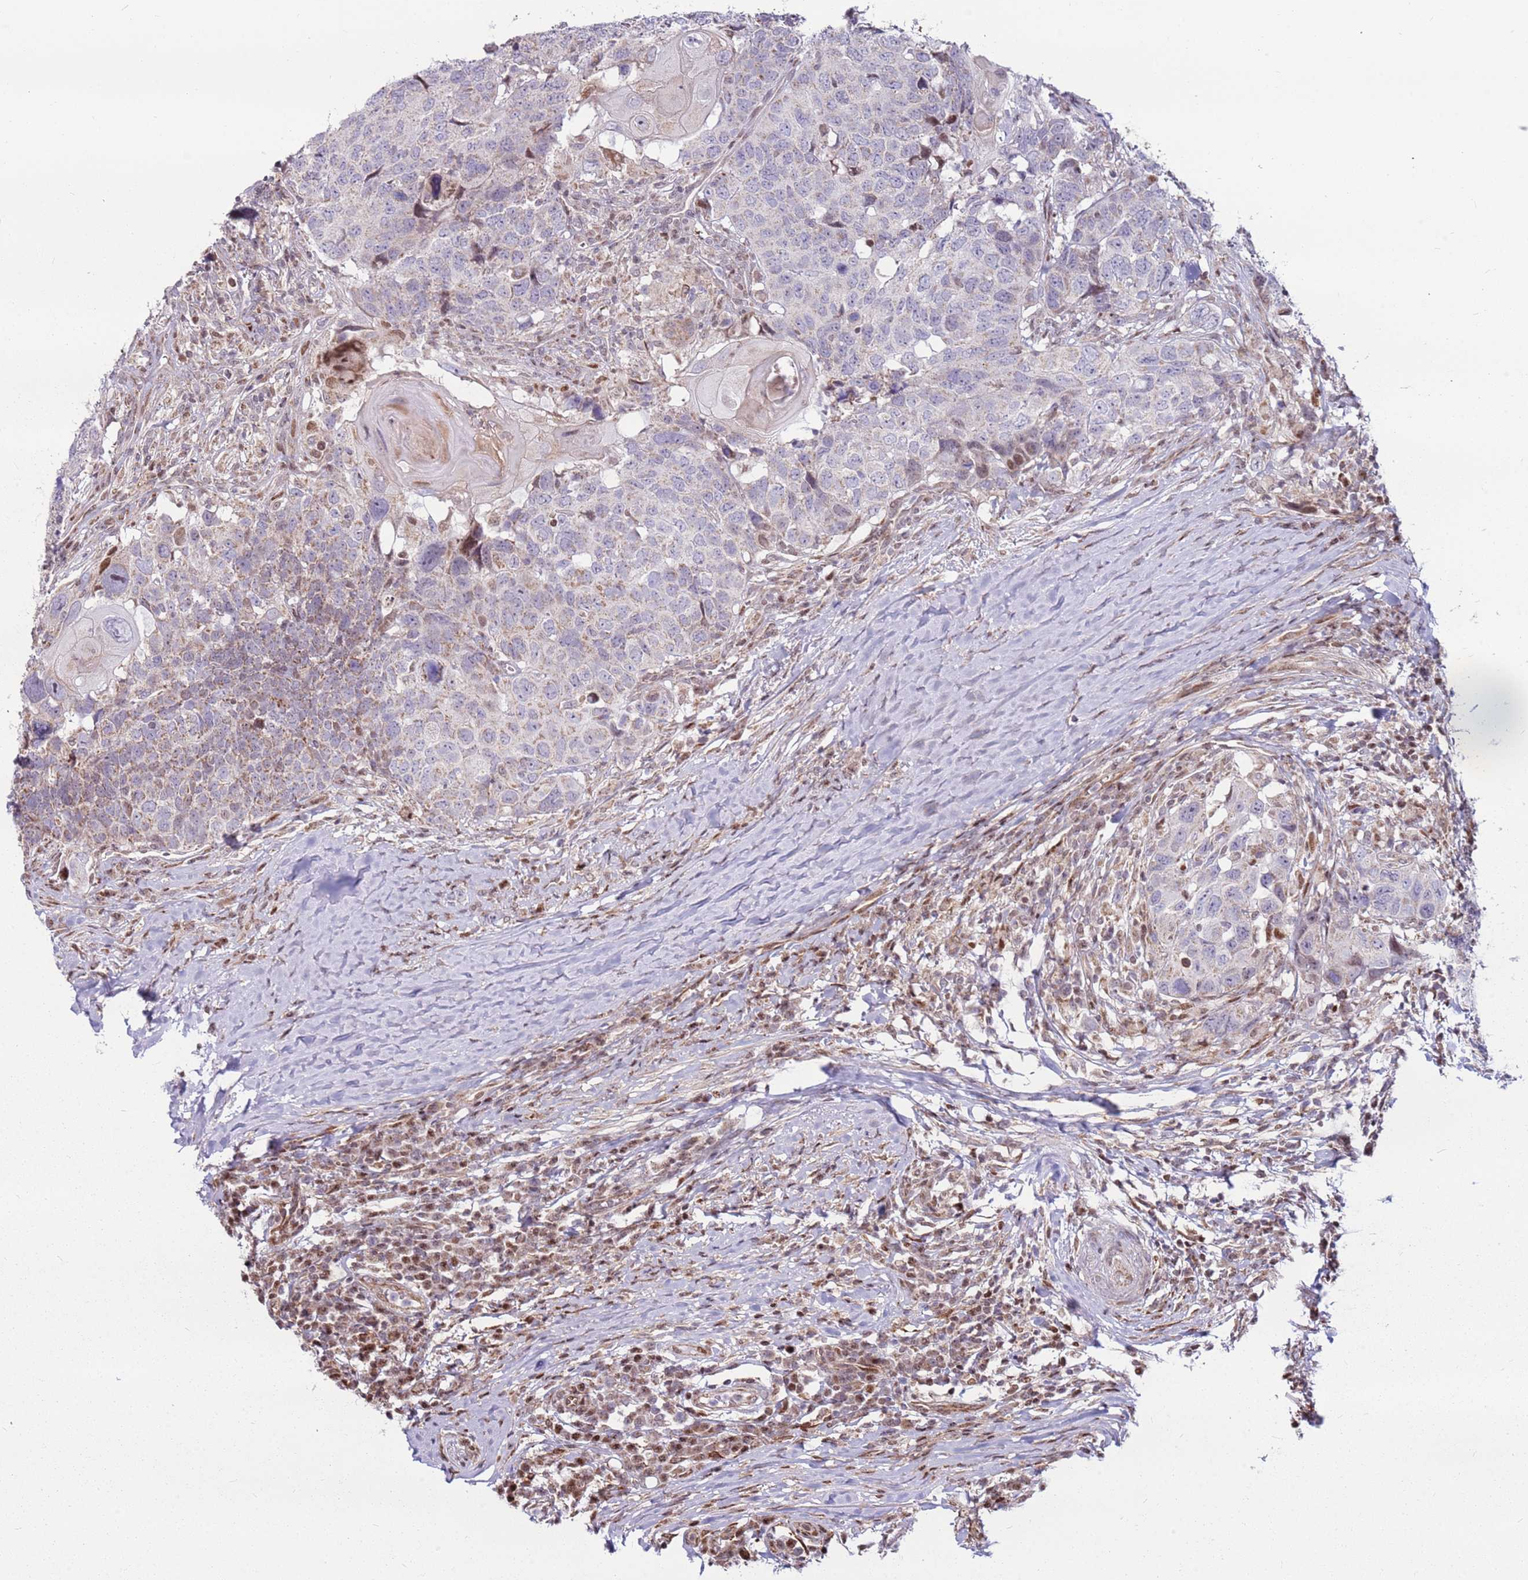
{"staining": {"intensity": "weak", "quantity": "<25%", "location": "cytoplasmic/membranous"}, "tissue": "head and neck cancer", "cell_type": "Tumor cells", "image_type": "cancer", "snomed": [{"axis": "morphology", "description": "Normal tissue, NOS"}, {"axis": "morphology", "description": "Squamous cell carcinoma, NOS"}, {"axis": "topography", "description": "Skeletal muscle"}, {"axis": "topography", "description": "Vascular tissue"}, {"axis": "topography", "description": "Peripheral nerve tissue"}, {"axis": "topography", "description": "Head-Neck"}], "caption": "Head and neck squamous cell carcinoma was stained to show a protein in brown. There is no significant staining in tumor cells.", "gene": "PCTP", "patient": {"sex": "male", "age": 66}}